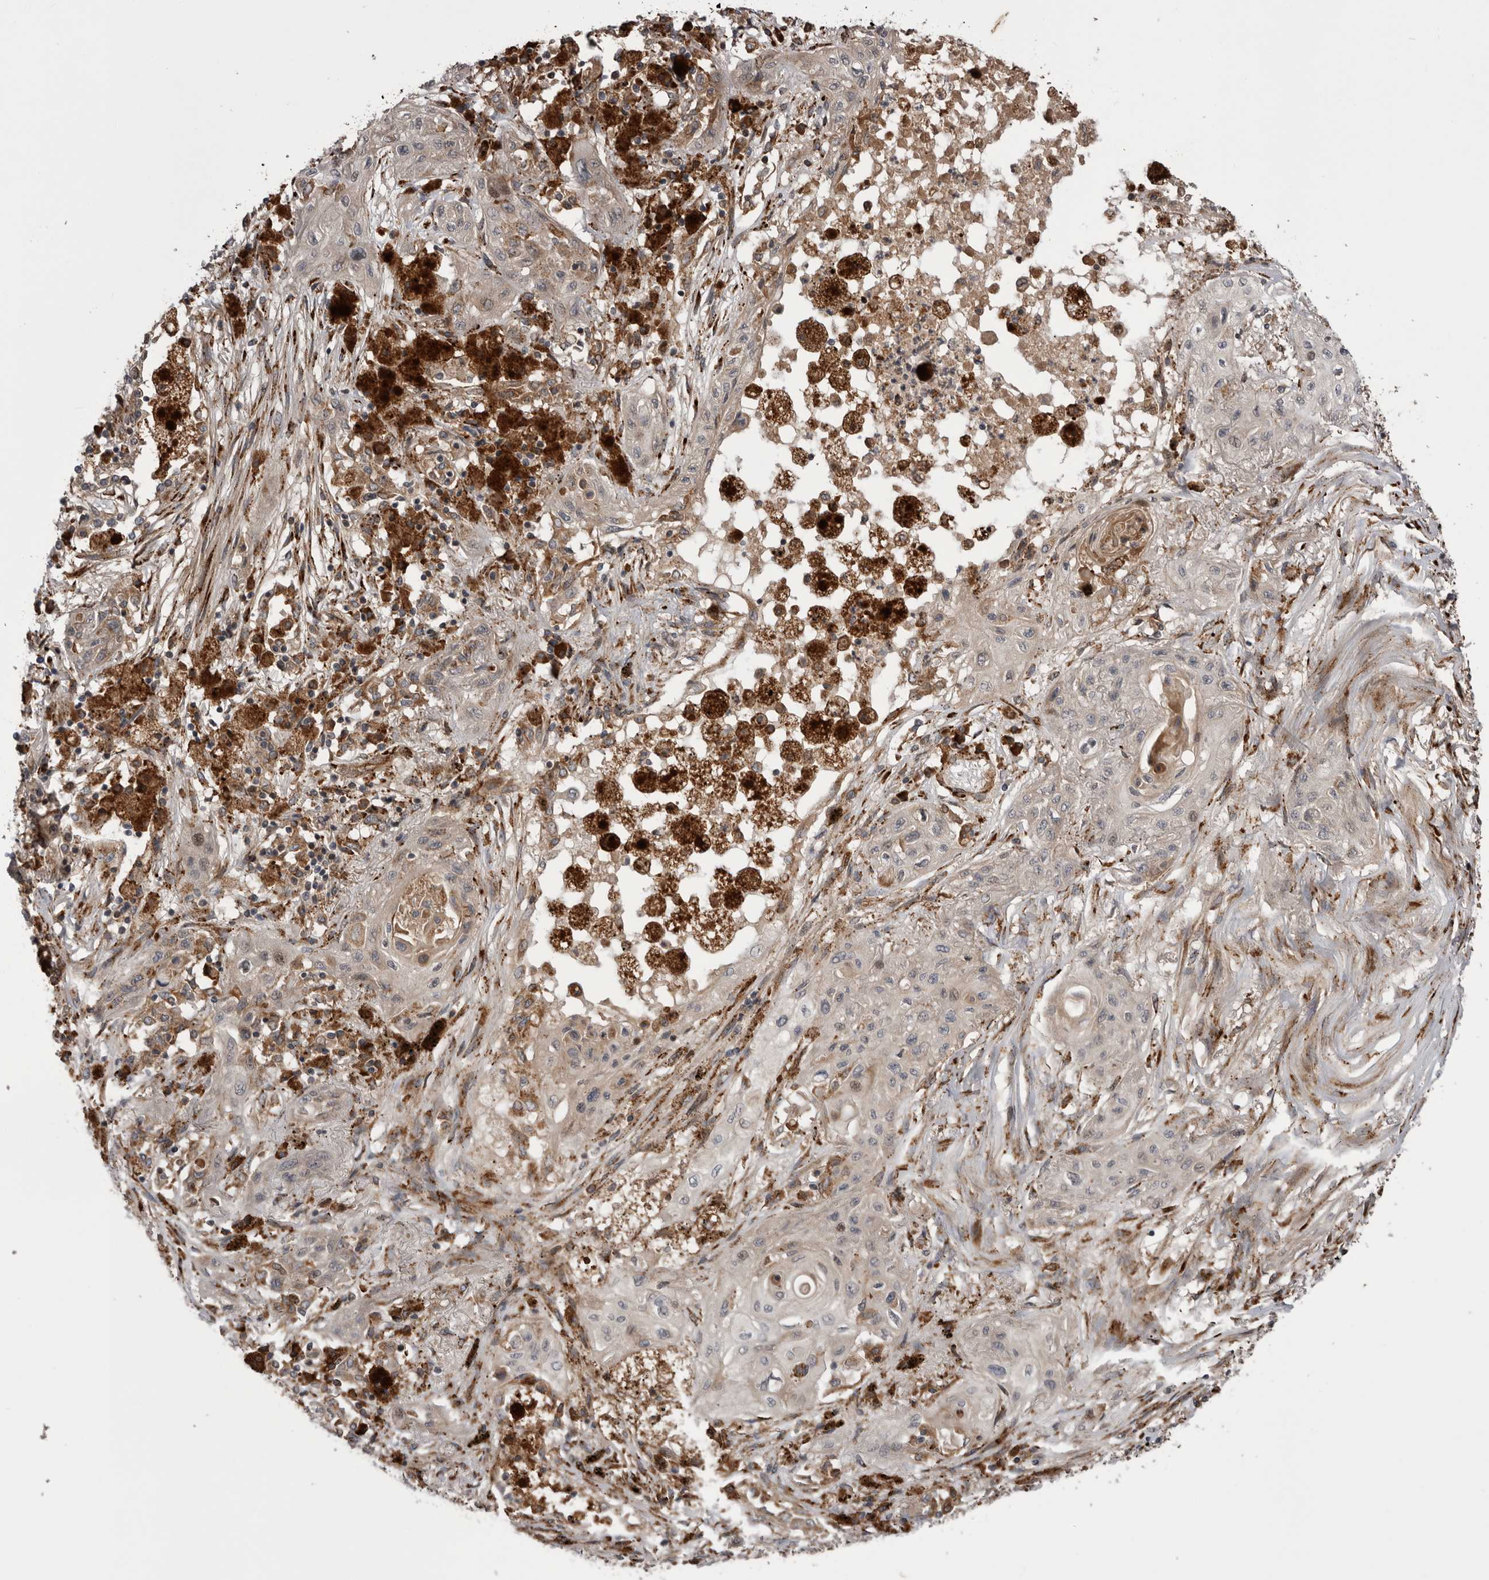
{"staining": {"intensity": "weak", "quantity": "<25%", "location": "cytoplasmic/membranous"}, "tissue": "lung cancer", "cell_type": "Tumor cells", "image_type": "cancer", "snomed": [{"axis": "morphology", "description": "Squamous cell carcinoma, NOS"}, {"axis": "topography", "description": "Lung"}], "caption": "Squamous cell carcinoma (lung) was stained to show a protein in brown. There is no significant expression in tumor cells.", "gene": "RAB3GAP2", "patient": {"sex": "female", "age": 47}}